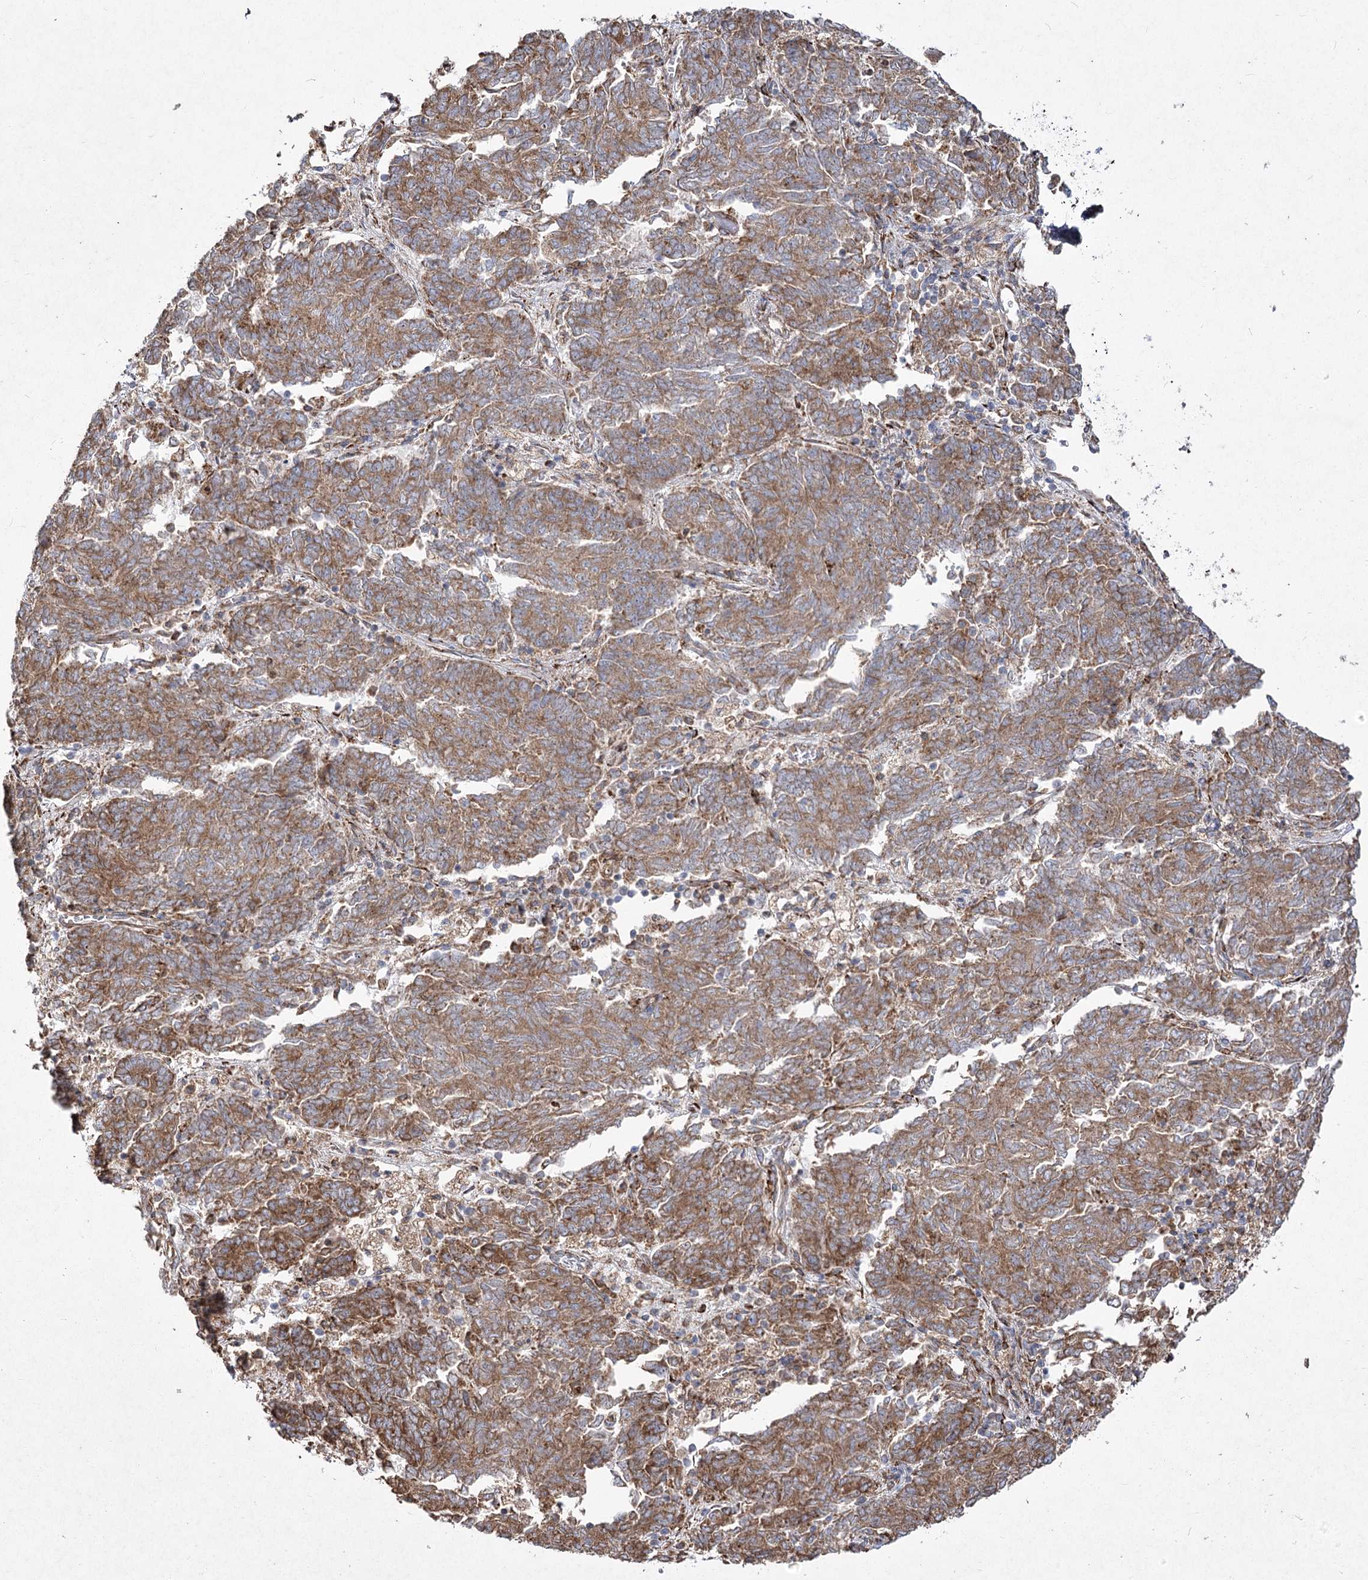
{"staining": {"intensity": "moderate", "quantity": ">75%", "location": "cytoplasmic/membranous"}, "tissue": "endometrial cancer", "cell_type": "Tumor cells", "image_type": "cancer", "snomed": [{"axis": "morphology", "description": "Adenocarcinoma, NOS"}, {"axis": "topography", "description": "Endometrium"}], "caption": "The micrograph reveals staining of endometrial cancer (adenocarcinoma), revealing moderate cytoplasmic/membranous protein expression (brown color) within tumor cells. (DAB IHC, brown staining for protein, blue staining for nuclei).", "gene": "NHLRC2", "patient": {"sex": "female", "age": 80}}